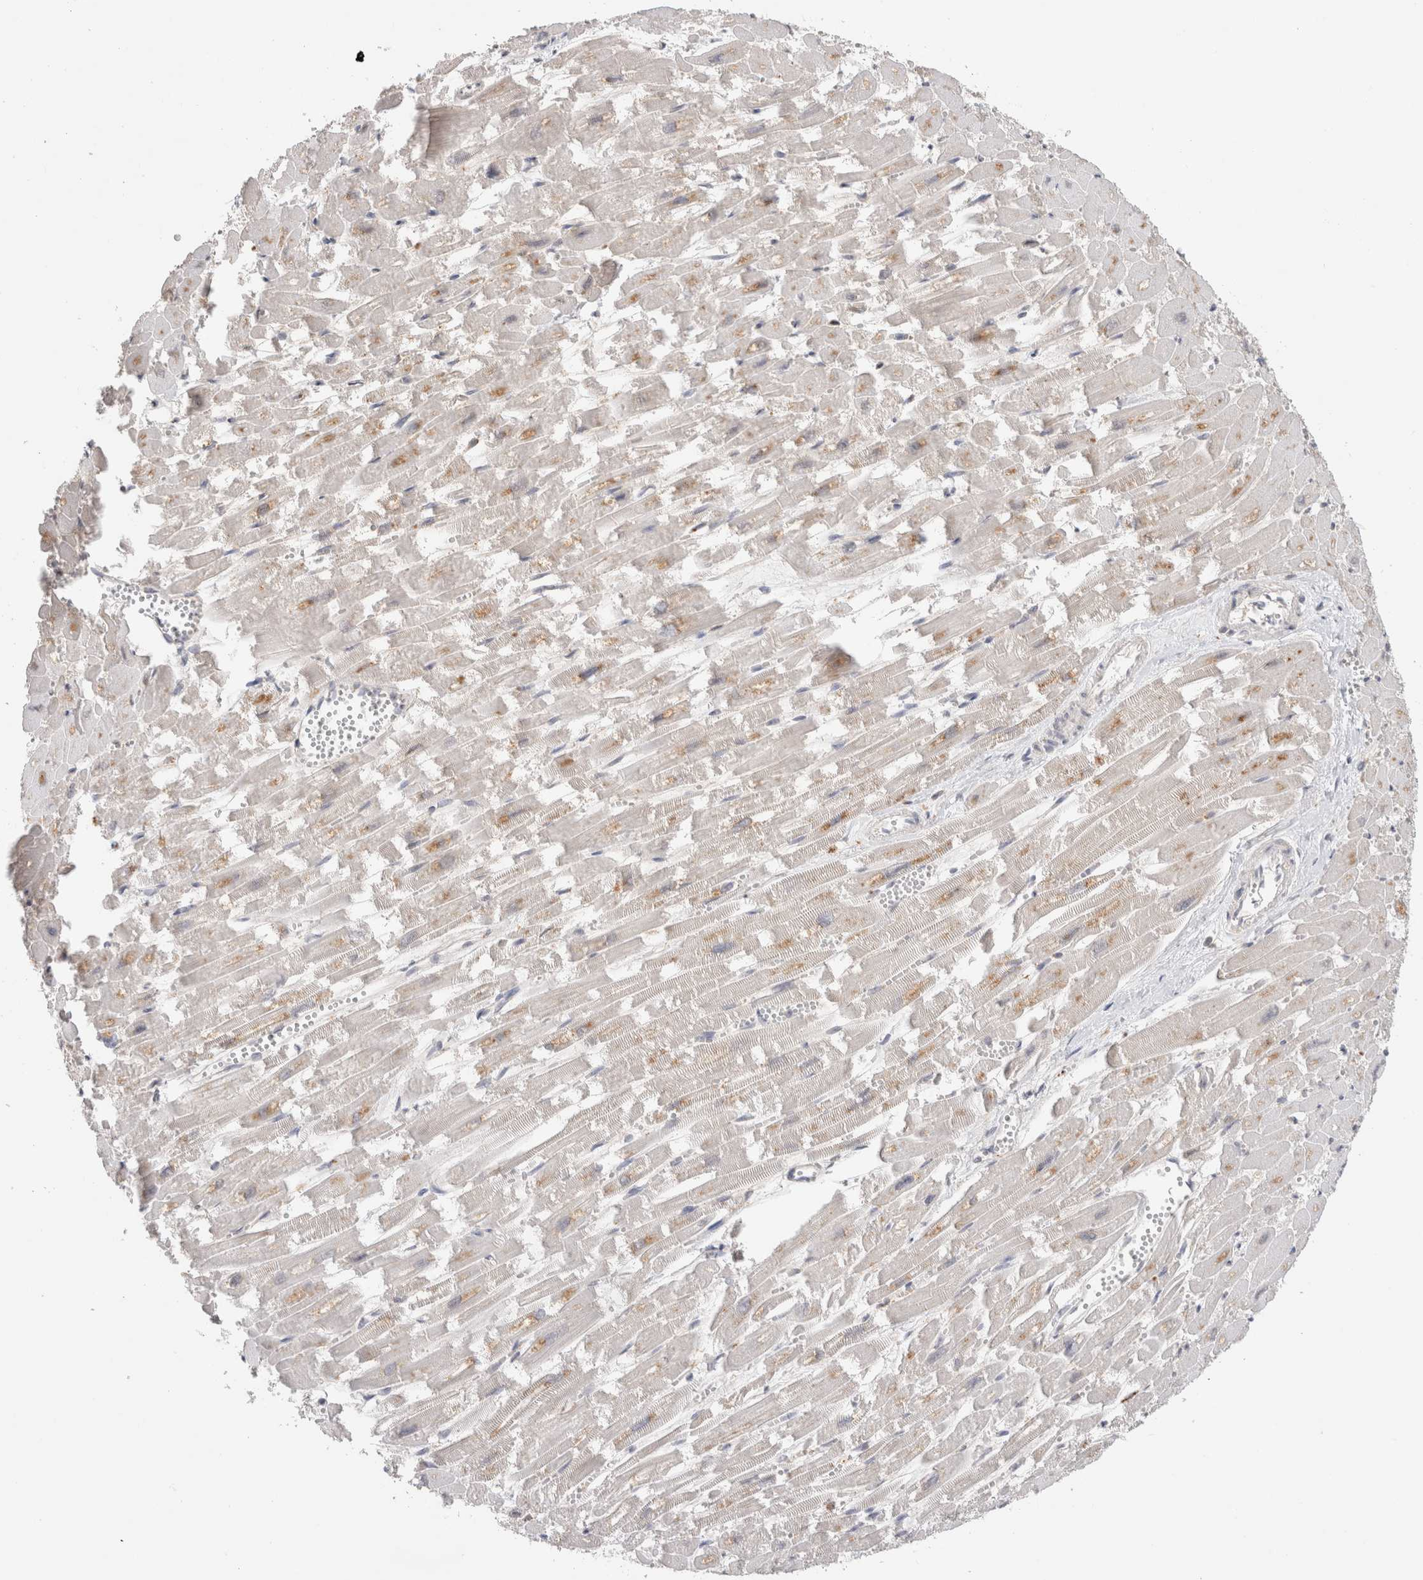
{"staining": {"intensity": "moderate", "quantity": "<25%", "location": "cytoplasmic/membranous"}, "tissue": "heart muscle", "cell_type": "Cardiomyocytes", "image_type": "normal", "snomed": [{"axis": "morphology", "description": "Normal tissue, NOS"}, {"axis": "topography", "description": "Heart"}], "caption": "Benign heart muscle exhibits moderate cytoplasmic/membranous staining in about <25% of cardiomyocytes (DAB (3,3'-diaminobenzidine) = brown stain, brightfield microscopy at high magnification)..", "gene": "GNS", "patient": {"sex": "male", "age": 54}}